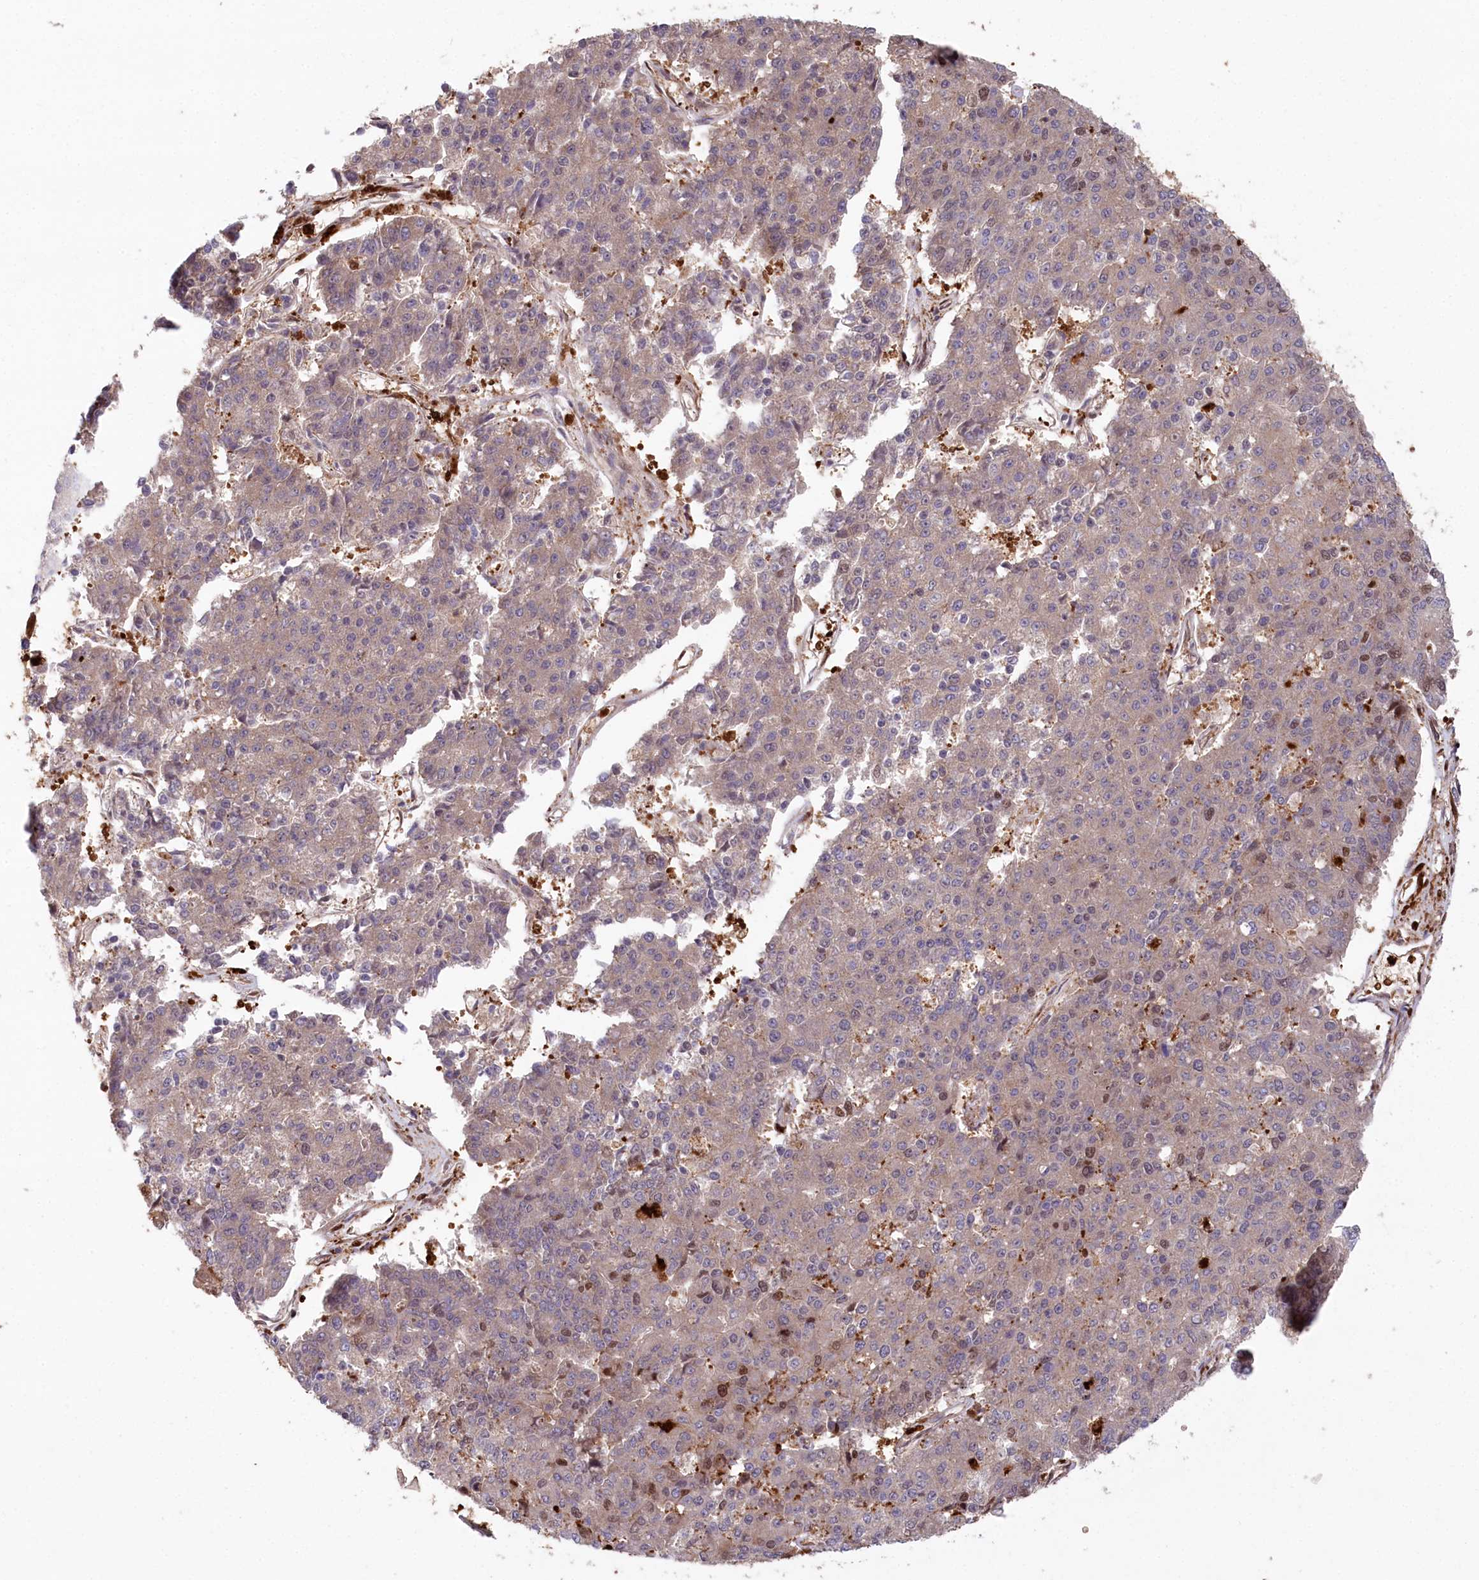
{"staining": {"intensity": "moderate", "quantity": "<25%", "location": "cytoplasmic/membranous,nuclear"}, "tissue": "pancreatic cancer", "cell_type": "Tumor cells", "image_type": "cancer", "snomed": [{"axis": "morphology", "description": "Adenocarcinoma, NOS"}, {"axis": "topography", "description": "Pancreas"}], "caption": "Tumor cells reveal low levels of moderate cytoplasmic/membranous and nuclear staining in approximately <25% of cells in adenocarcinoma (pancreatic).", "gene": "LSG1", "patient": {"sex": "male", "age": 50}}